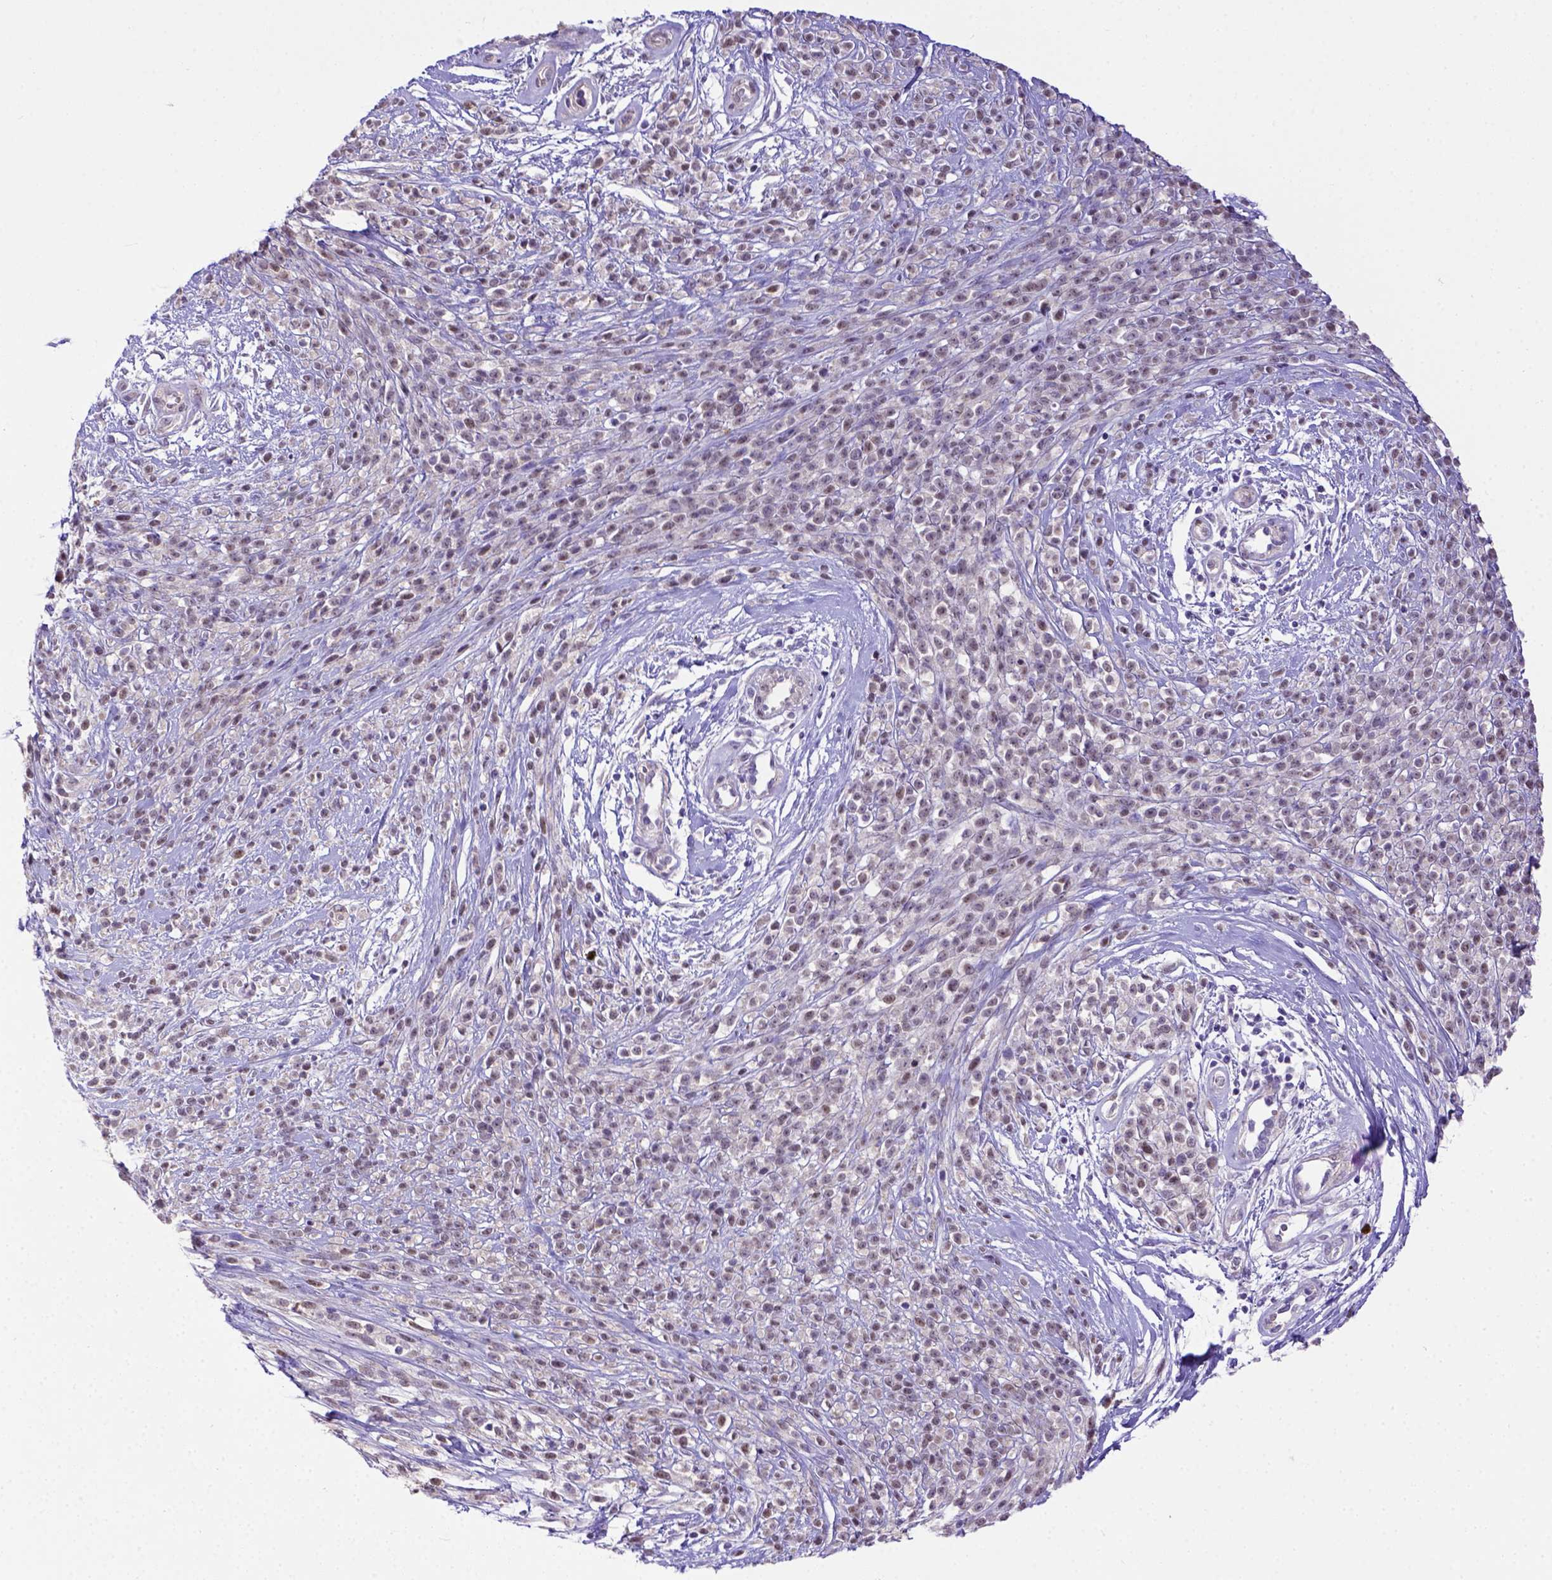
{"staining": {"intensity": "weak", "quantity": ">75%", "location": "nuclear"}, "tissue": "melanoma", "cell_type": "Tumor cells", "image_type": "cancer", "snomed": [{"axis": "morphology", "description": "Malignant melanoma, NOS"}, {"axis": "topography", "description": "Skin"}, {"axis": "topography", "description": "Skin of trunk"}], "caption": "Malignant melanoma stained for a protein exhibits weak nuclear positivity in tumor cells.", "gene": "BTN1A1", "patient": {"sex": "male", "age": 74}}